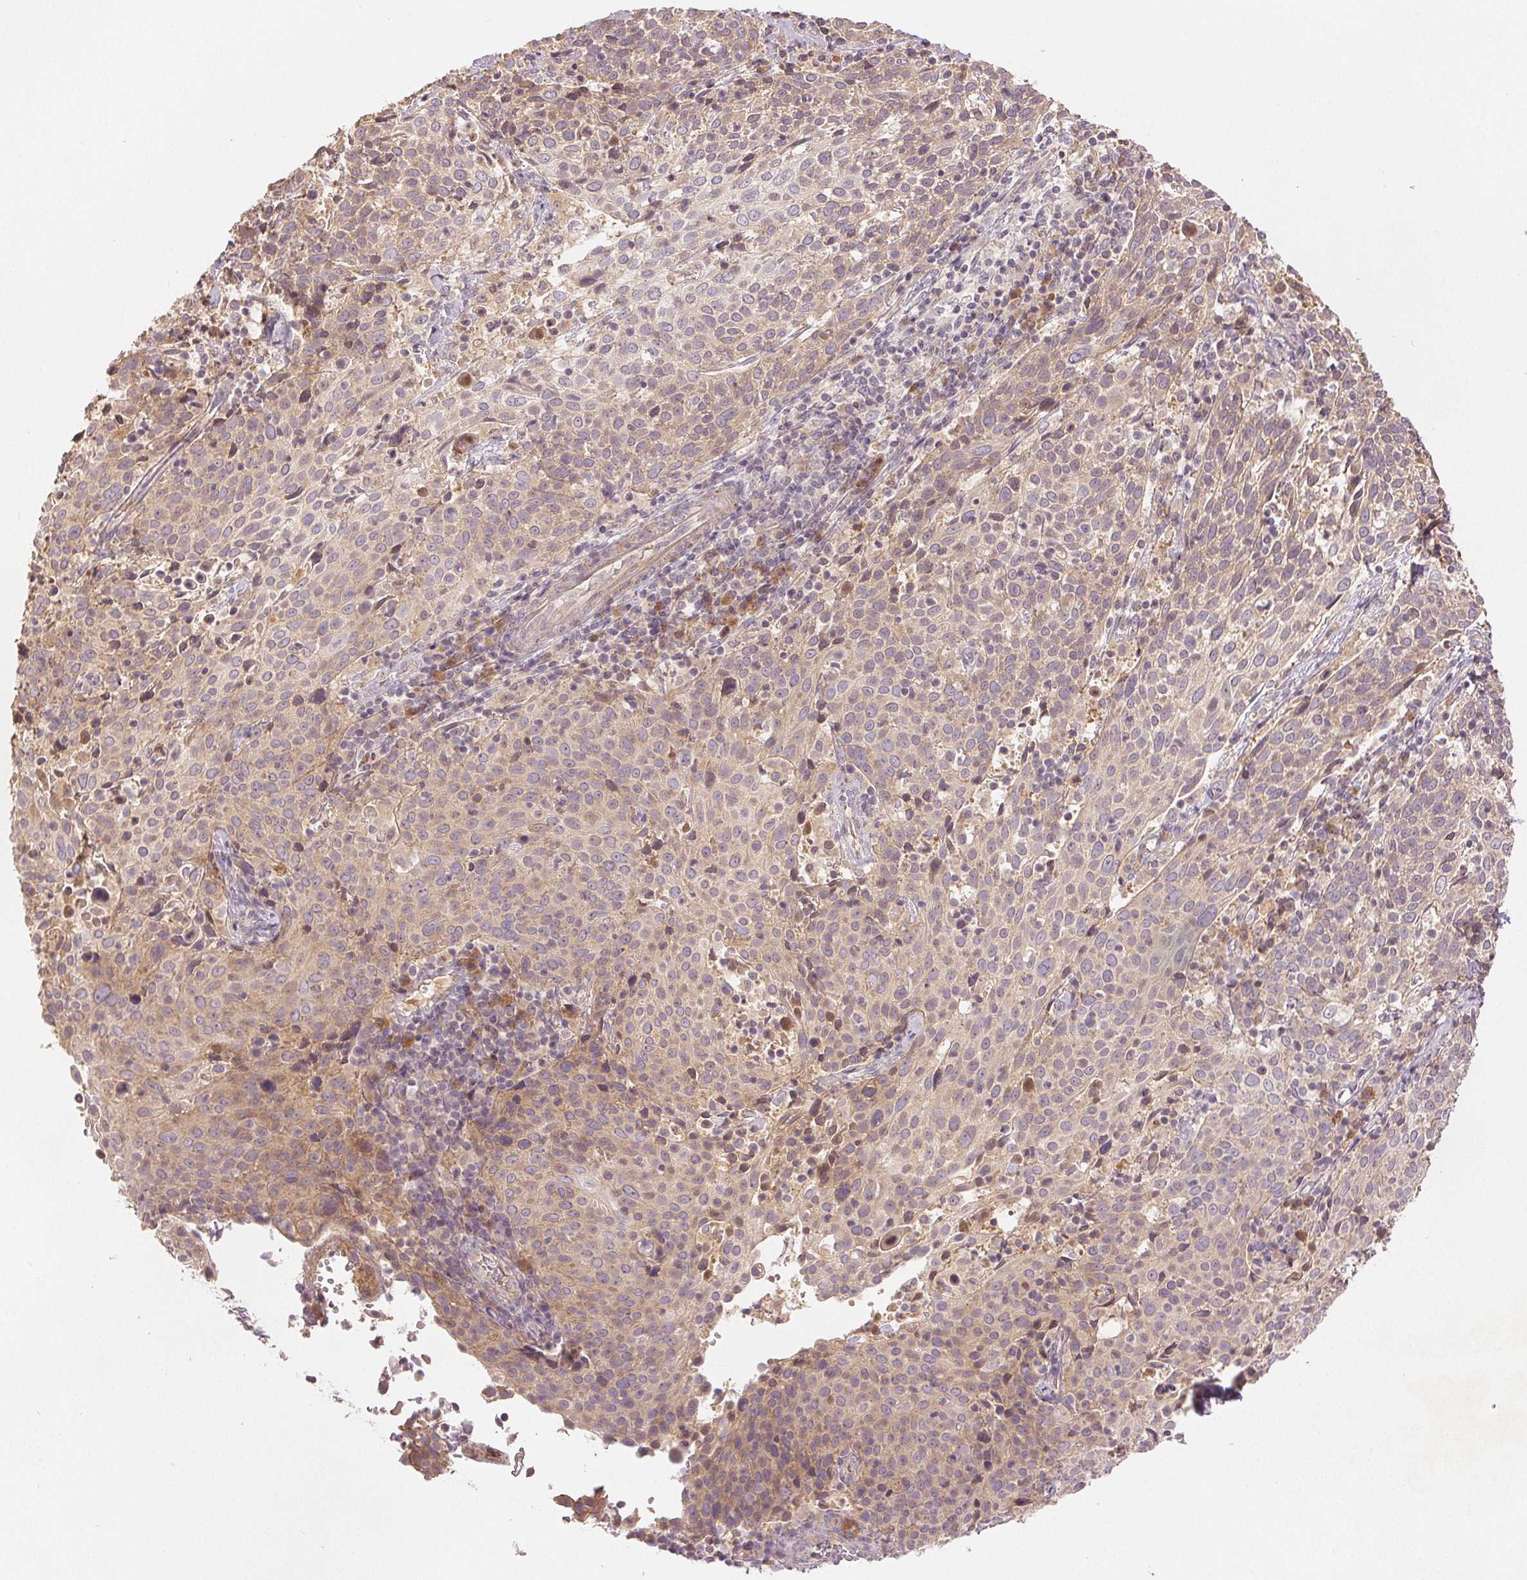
{"staining": {"intensity": "weak", "quantity": "25%-75%", "location": "cytoplasmic/membranous"}, "tissue": "cervical cancer", "cell_type": "Tumor cells", "image_type": "cancer", "snomed": [{"axis": "morphology", "description": "Squamous cell carcinoma, NOS"}, {"axis": "topography", "description": "Cervix"}], "caption": "A brown stain labels weak cytoplasmic/membranous positivity of a protein in human cervical cancer tumor cells.", "gene": "YIF1B", "patient": {"sex": "female", "age": 61}}